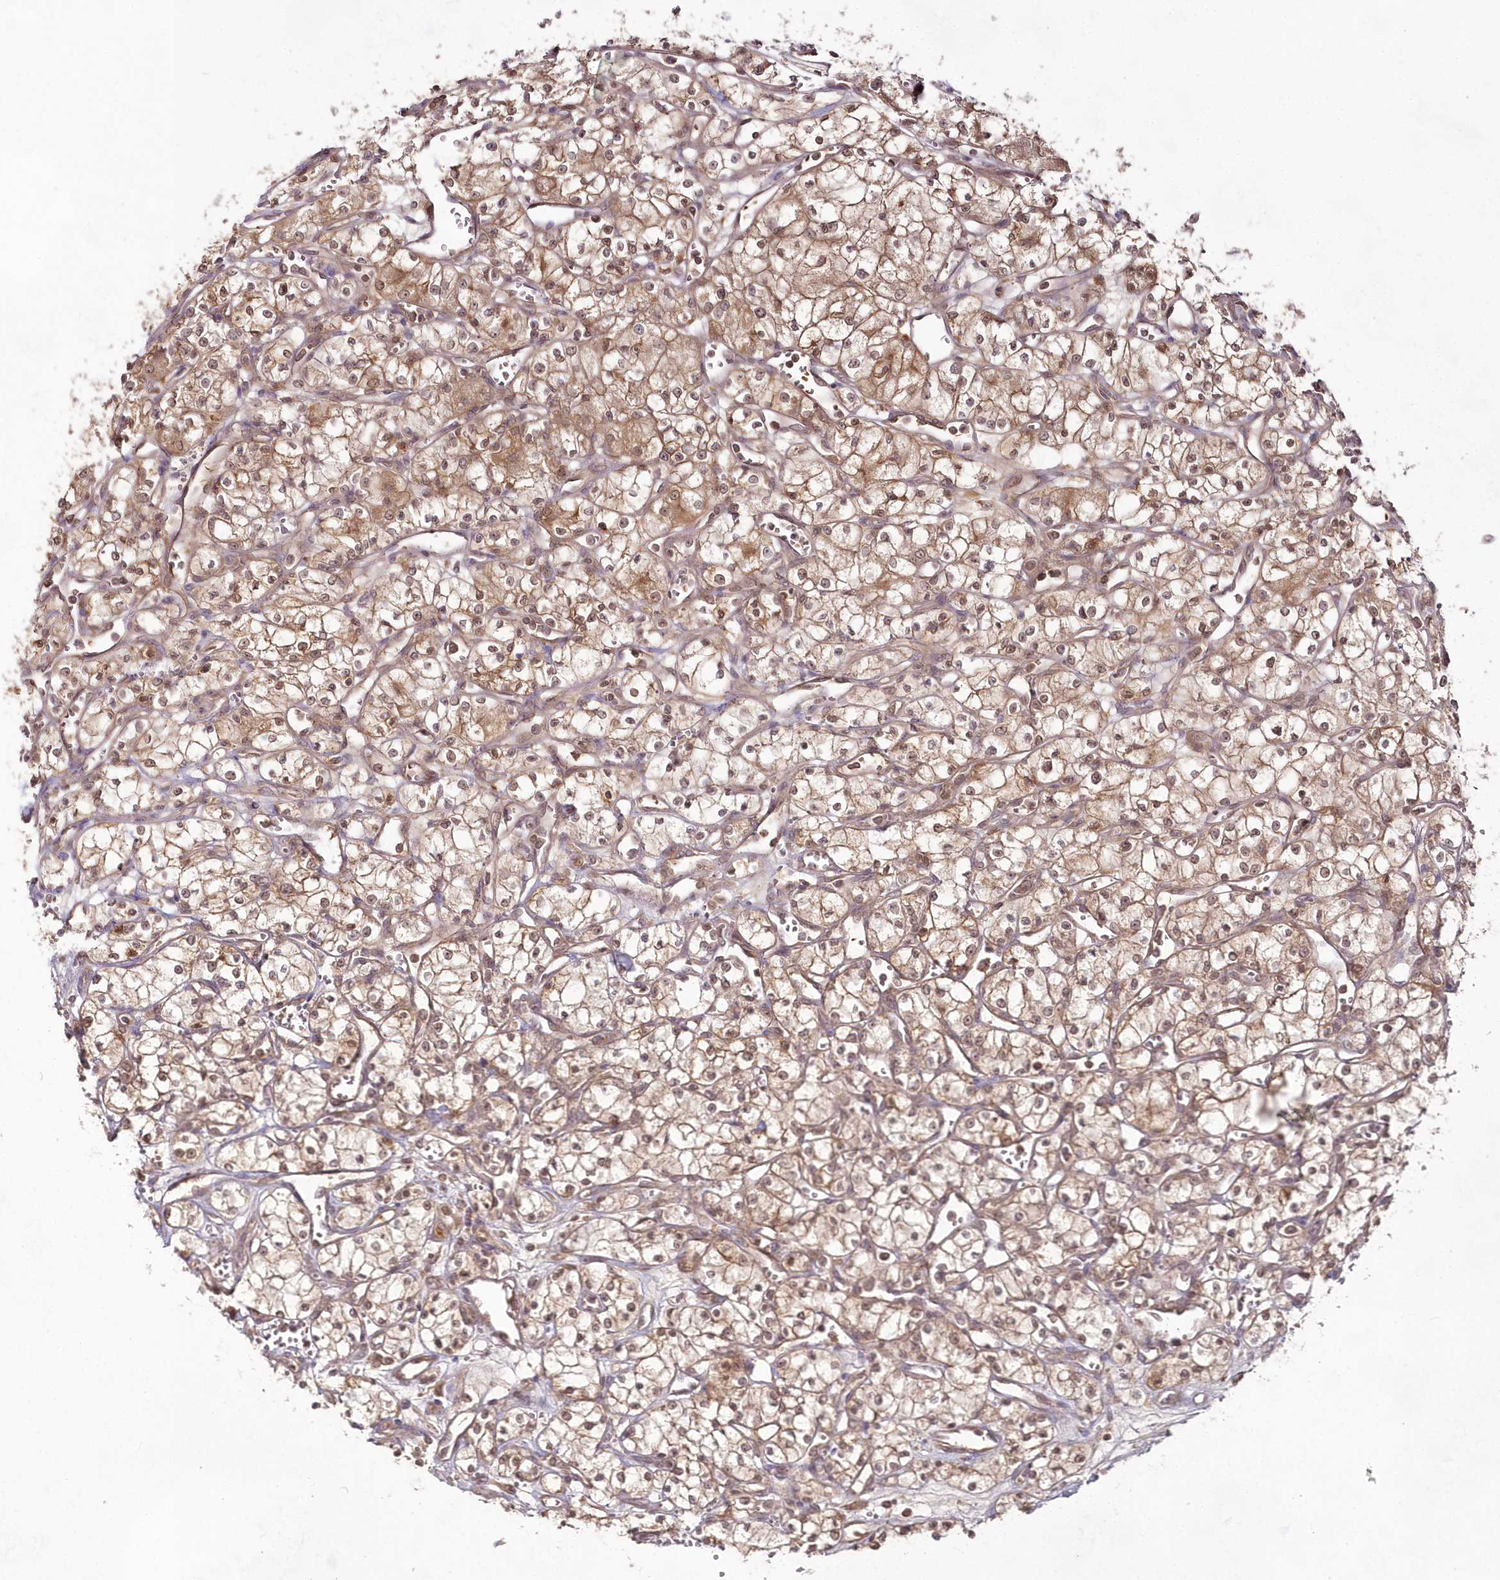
{"staining": {"intensity": "moderate", "quantity": ">75%", "location": "cytoplasmic/membranous,nuclear"}, "tissue": "renal cancer", "cell_type": "Tumor cells", "image_type": "cancer", "snomed": [{"axis": "morphology", "description": "Adenocarcinoma, NOS"}, {"axis": "topography", "description": "Kidney"}], "caption": "Immunohistochemical staining of human adenocarcinoma (renal) shows moderate cytoplasmic/membranous and nuclear protein positivity in approximately >75% of tumor cells.", "gene": "IMPA1", "patient": {"sex": "male", "age": 59}}